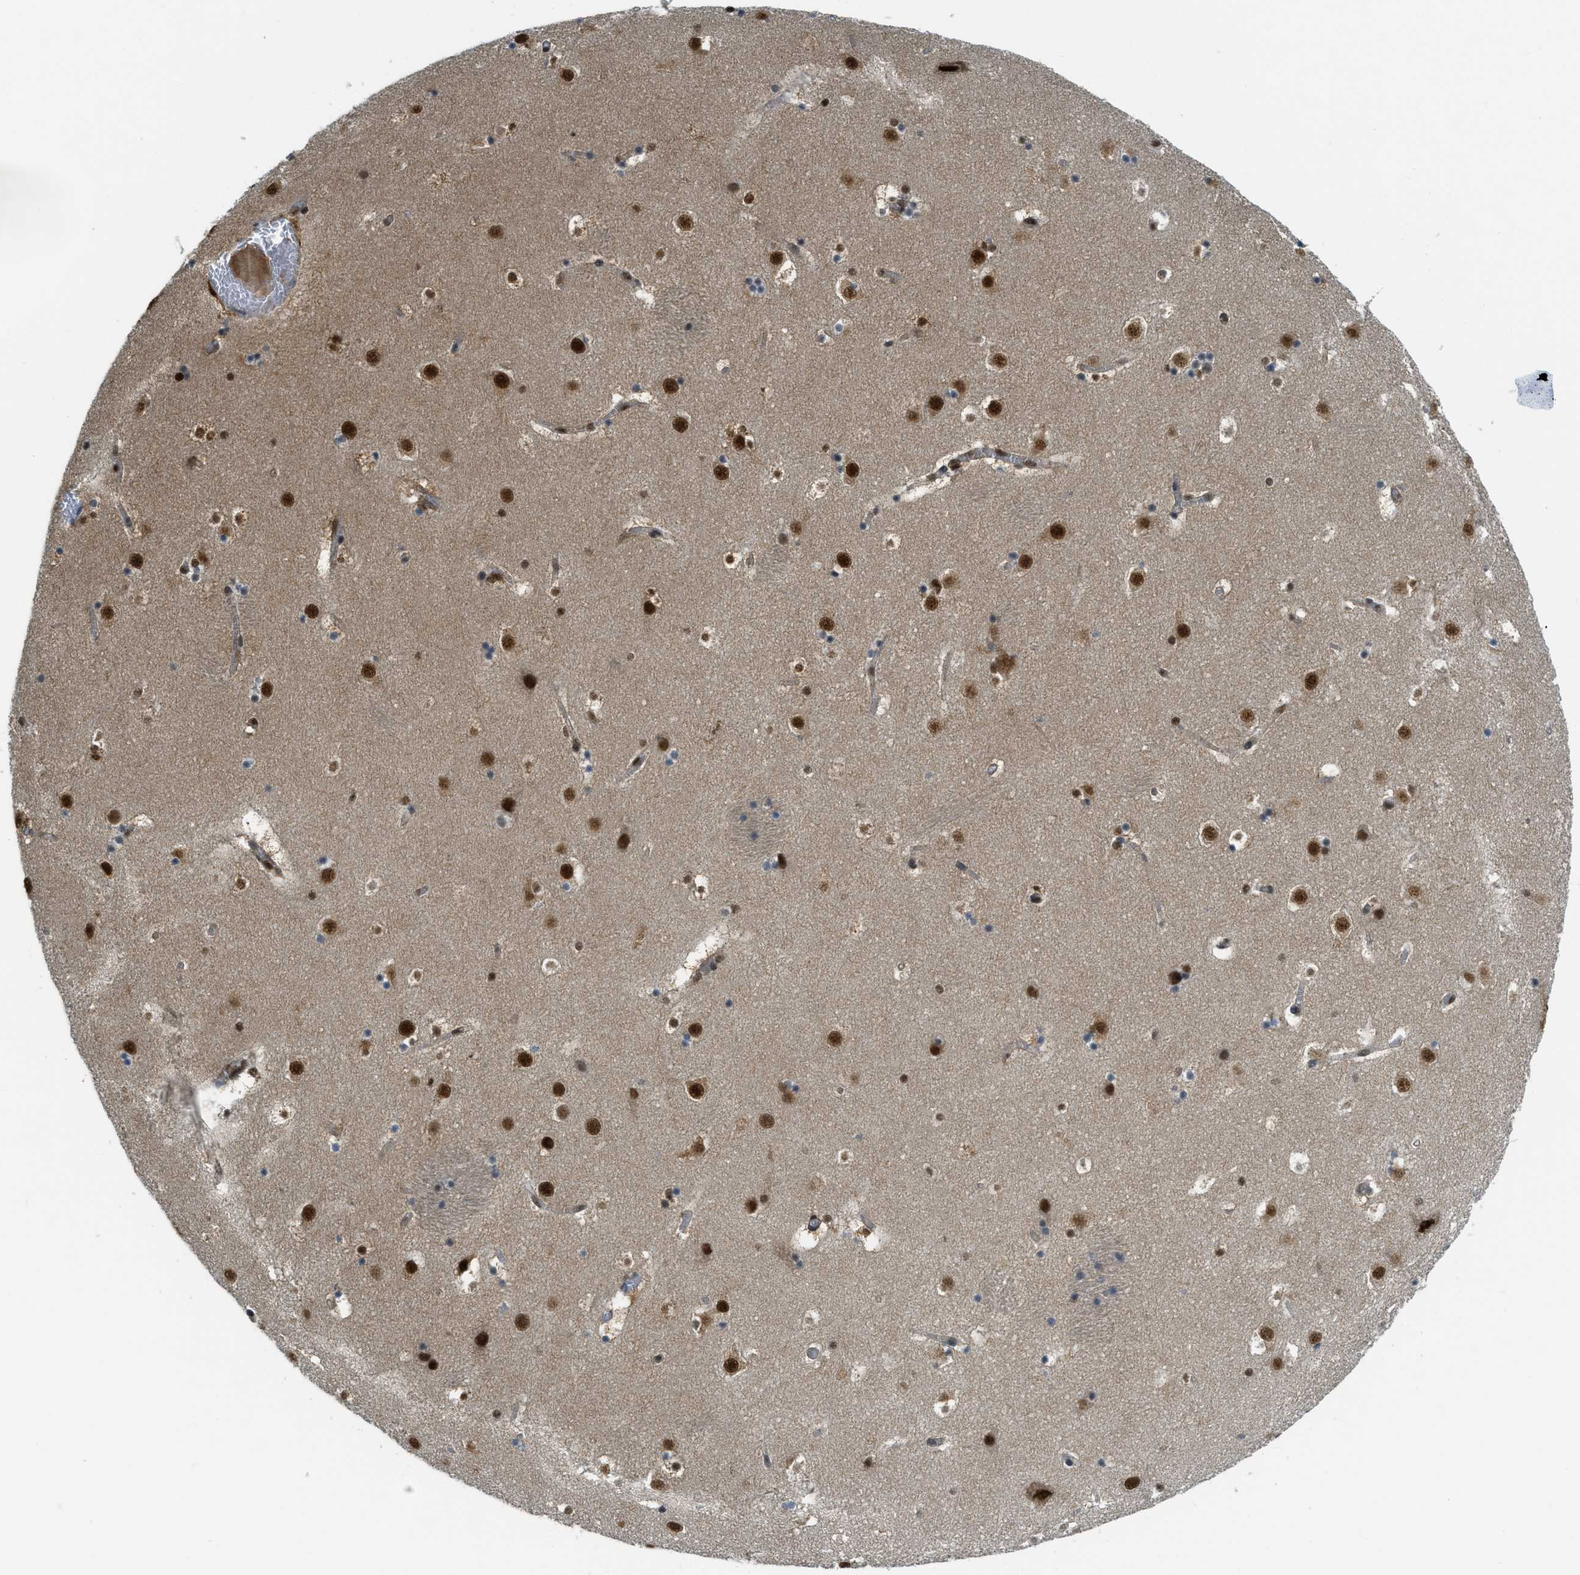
{"staining": {"intensity": "strong", "quantity": "<25%", "location": "nuclear"}, "tissue": "caudate", "cell_type": "Glial cells", "image_type": "normal", "snomed": [{"axis": "morphology", "description": "Normal tissue, NOS"}, {"axis": "topography", "description": "Lateral ventricle wall"}], "caption": "About <25% of glial cells in normal caudate reveal strong nuclear protein positivity as visualized by brown immunohistochemical staining.", "gene": "TNPO1", "patient": {"sex": "male", "age": 45}}